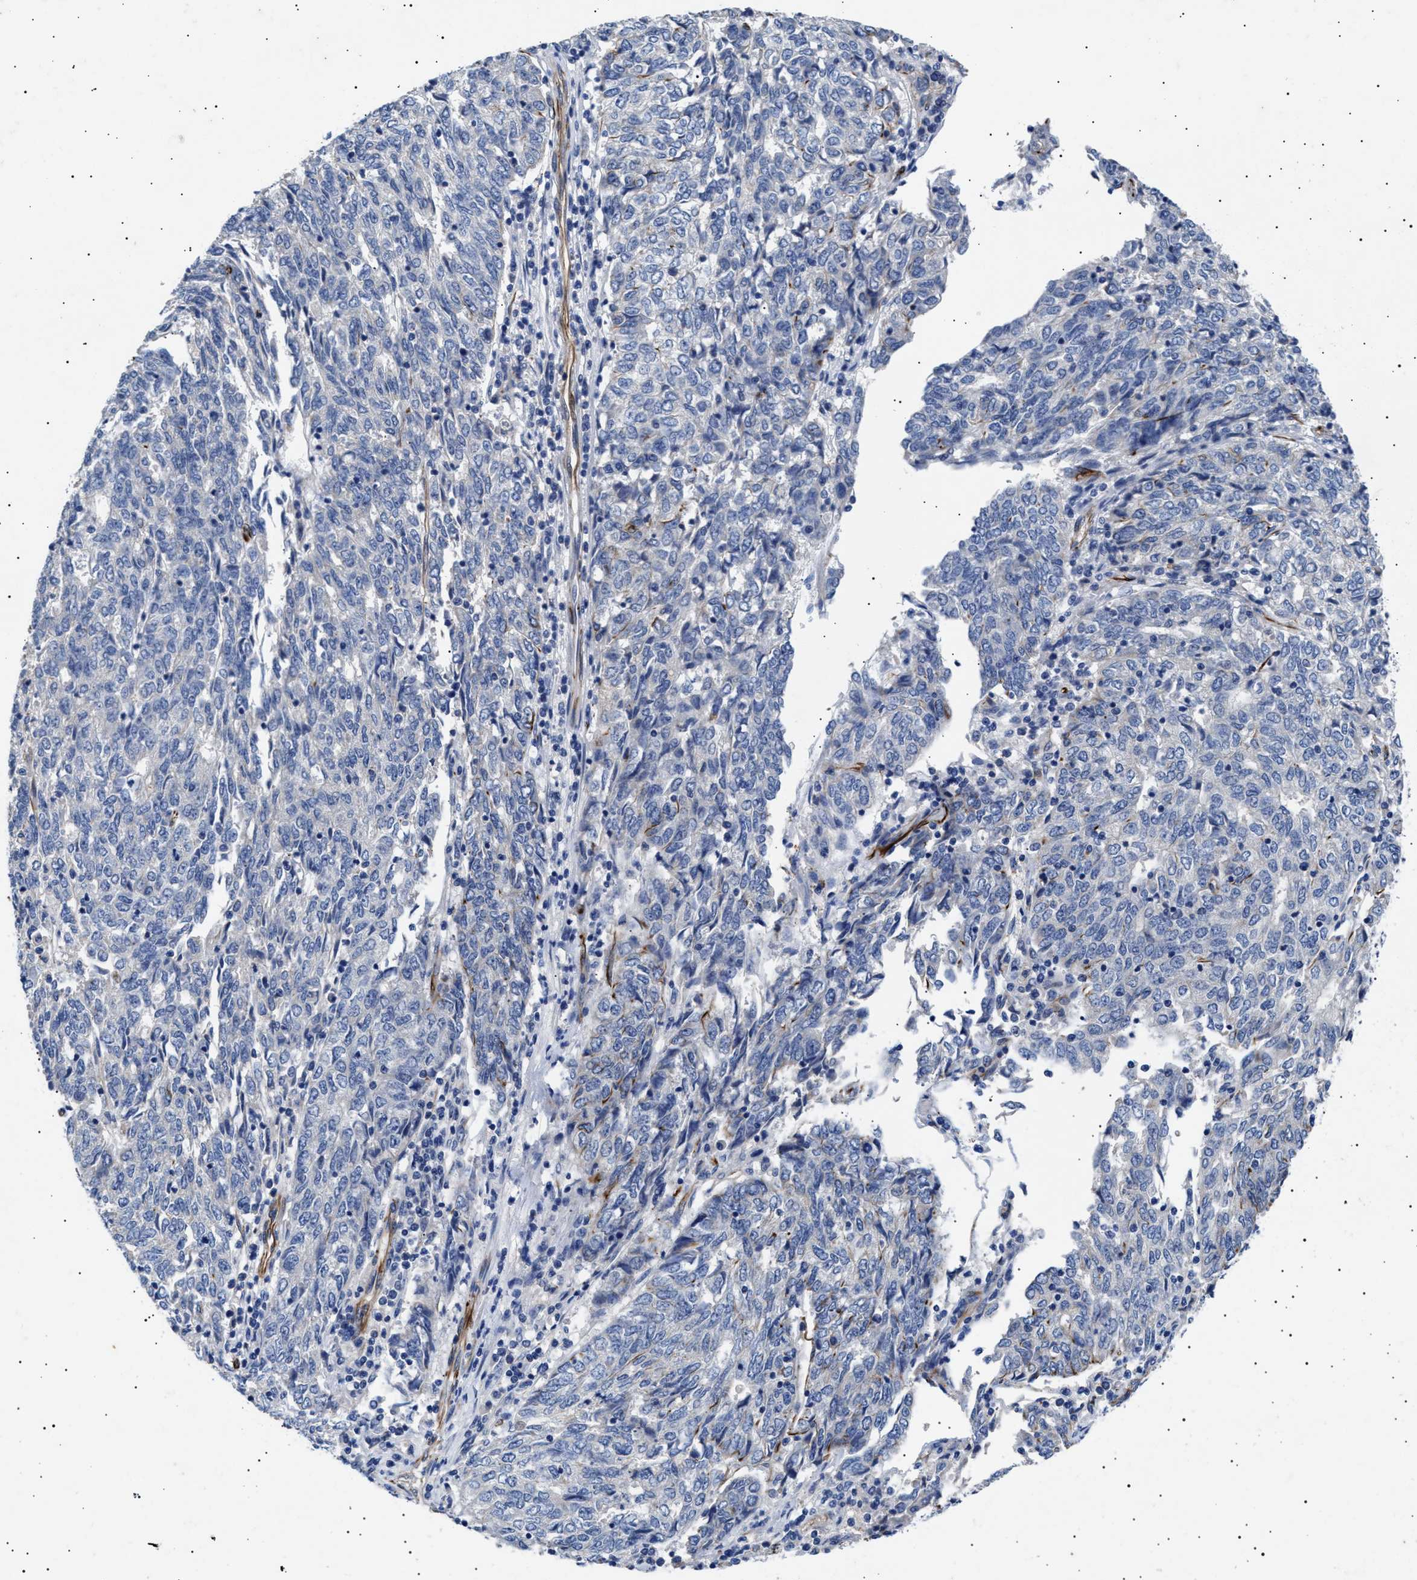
{"staining": {"intensity": "negative", "quantity": "none", "location": "none"}, "tissue": "endometrial cancer", "cell_type": "Tumor cells", "image_type": "cancer", "snomed": [{"axis": "morphology", "description": "Adenocarcinoma, NOS"}, {"axis": "topography", "description": "Endometrium"}], "caption": "High power microscopy micrograph of an immunohistochemistry histopathology image of endometrial cancer, revealing no significant staining in tumor cells.", "gene": "OLFML2A", "patient": {"sex": "female", "age": 80}}